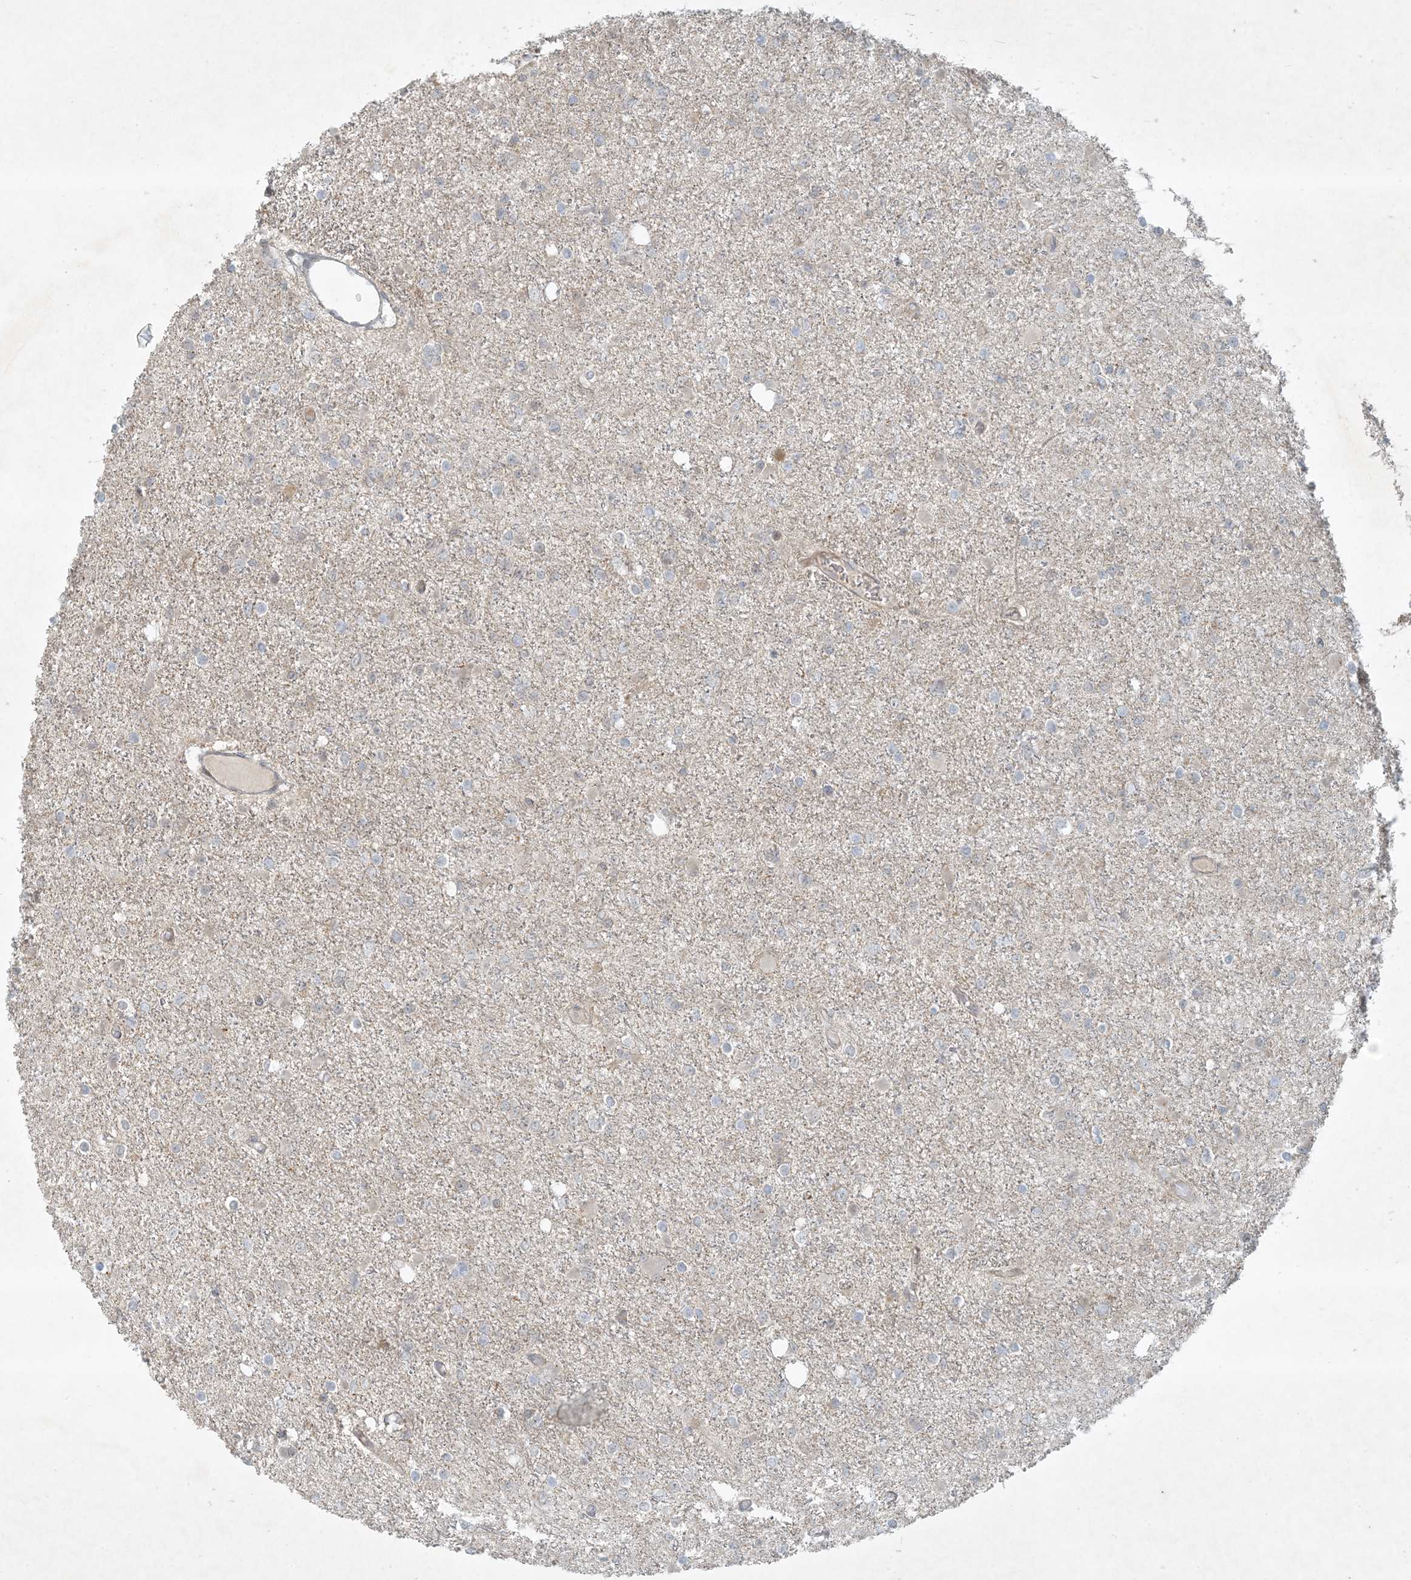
{"staining": {"intensity": "negative", "quantity": "none", "location": "none"}, "tissue": "glioma", "cell_type": "Tumor cells", "image_type": "cancer", "snomed": [{"axis": "morphology", "description": "Glioma, malignant, Low grade"}, {"axis": "topography", "description": "Brain"}], "caption": "A photomicrograph of malignant glioma (low-grade) stained for a protein reveals no brown staining in tumor cells.", "gene": "BCORL1", "patient": {"sex": "female", "age": 22}}